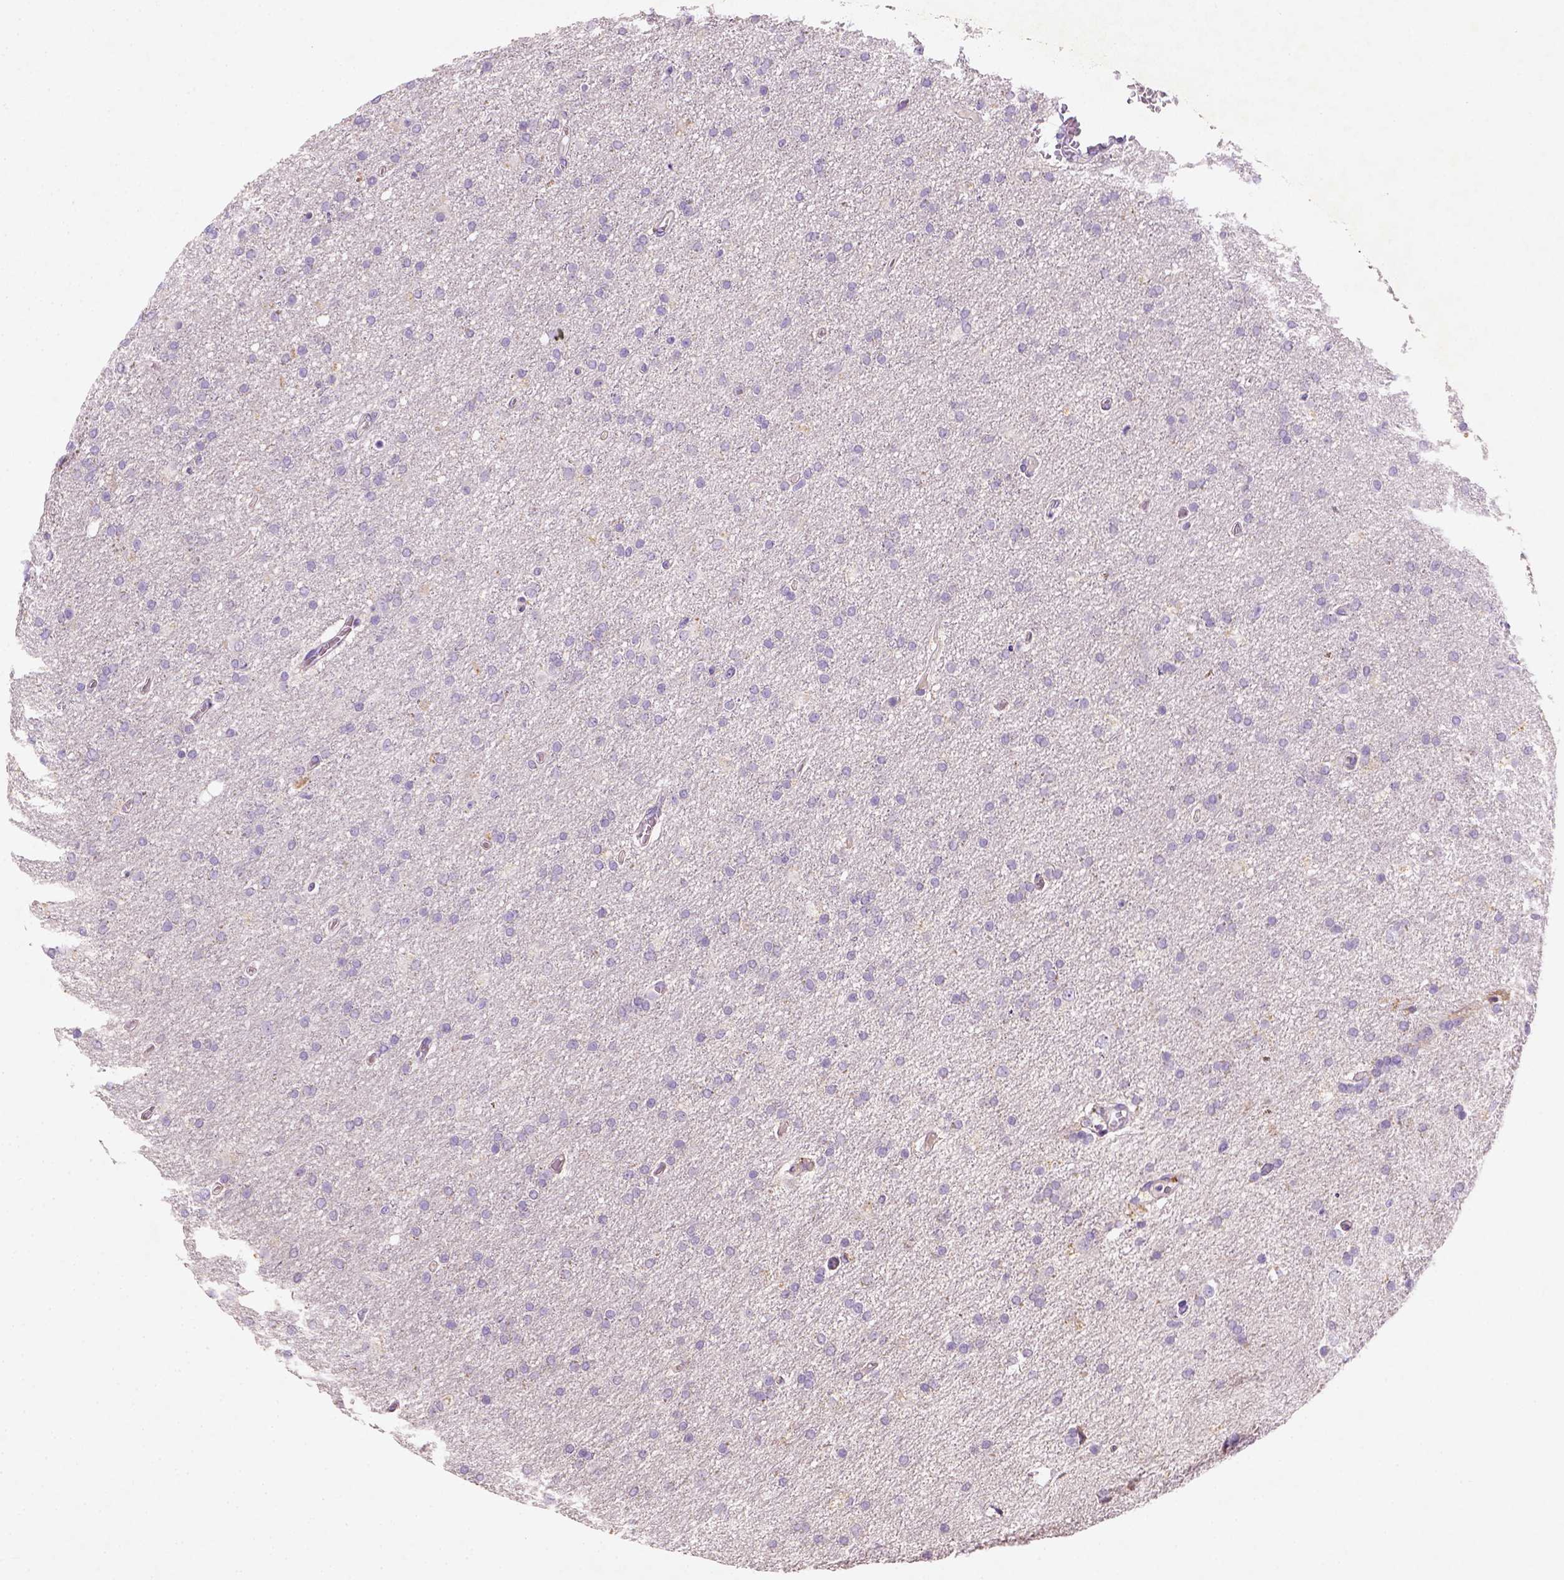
{"staining": {"intensity": "negative", "quantity": "none", "location": "none"}, "tissue": "glioma", "cell_type": "Tumor cells", "image_type": "cancer", "snomed": [{"axis": "morphology", "description": "Glioma, malignant, High grade"}, {"axis": "topography", "description": "Cerebral cortex"}], "caption": "Glioma stained for a protein using IHC exhibits no expression tumor cells.", "gene": "NUDT6", "patient": {"sex": "male", "age": 70}}